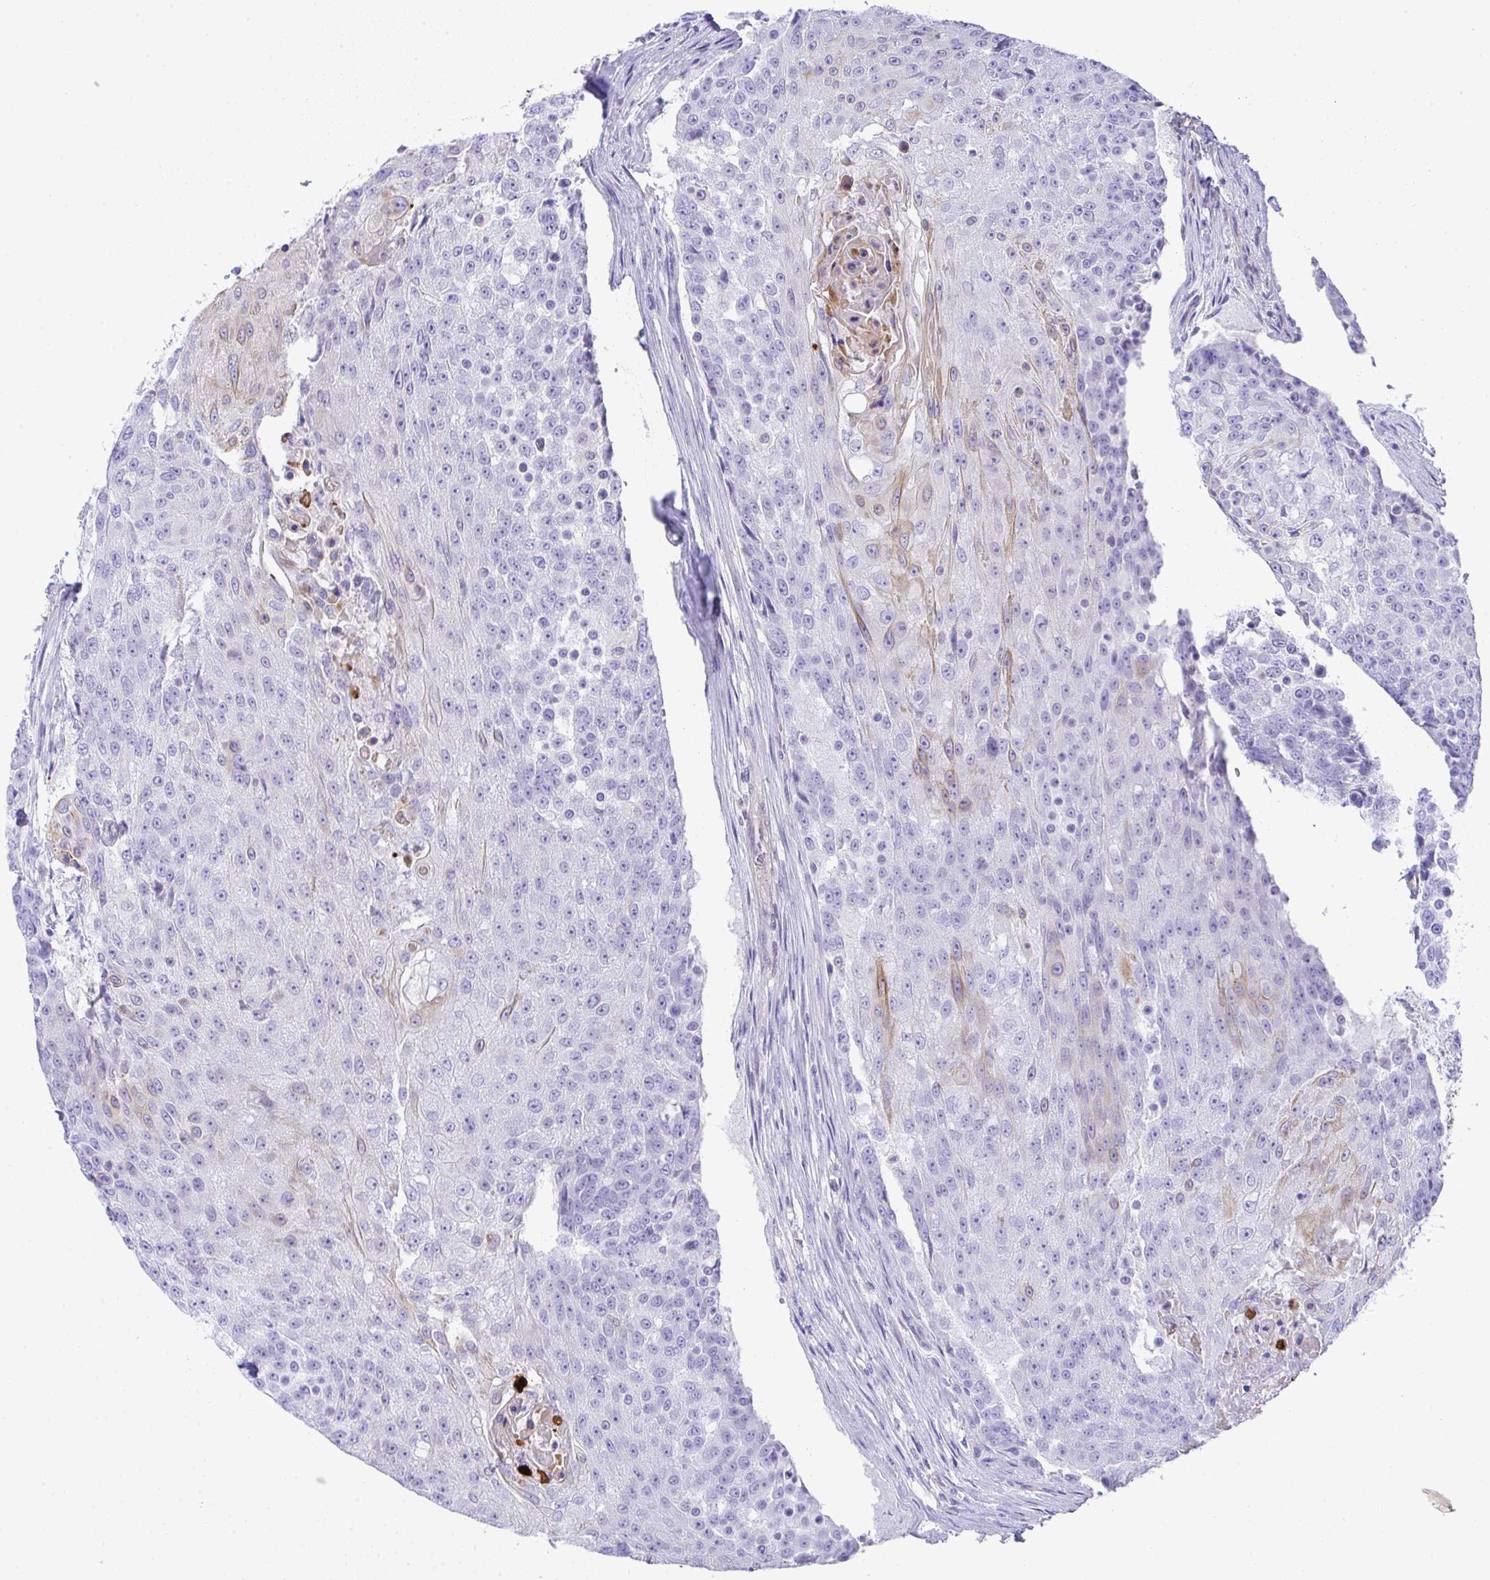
{"staining": {"intensity": "weak", "quantity": "<25%", "location": "cytoplasmic/membranous"}, "tissue": "urothelial cancer", "cell_type": "Tumor cells", "image_type": "cancer", "snomed": [{"axis": "morphology", "description": "Urothelial carcinoma, High grade"}, {"axis": "topography", "description": "Urinary bladder"}], "caption": "Immunohistochemistry (IHC) photomicrograph of neoplastic tissue: human urothelial cancer stained with DAB (3,3'-diaminobenzidine) displays no significant protein positivity in tumor cells.", "gene": "TNFAIP8", "patient": {"sex": "female", "age": 63}}